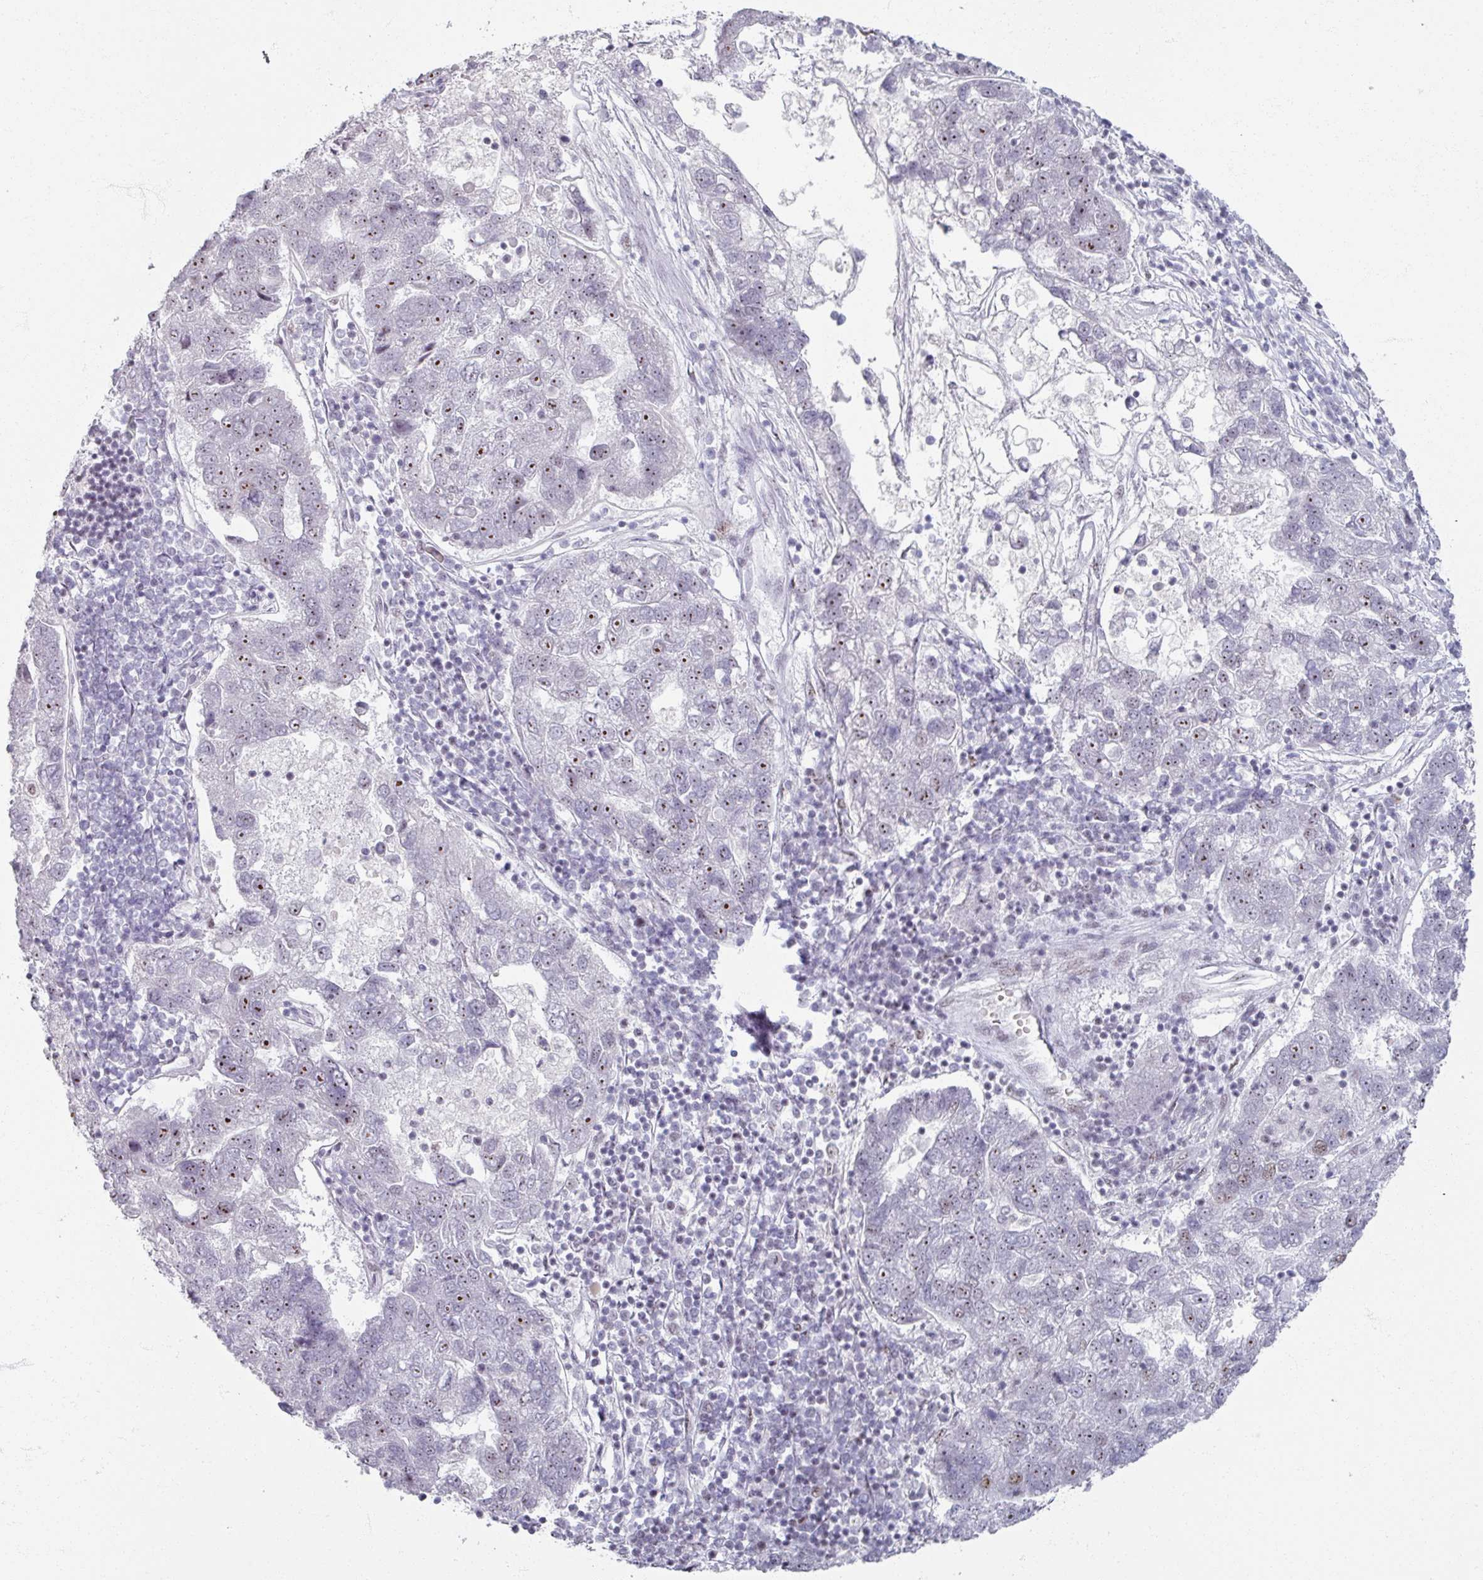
{"staining": {"intensity": "moderate", "quantity": "25%-75%", "location": "nuclear"}, "tissue": "pancreatic cancer", "cell_type": "Tumor cells", "image_type": "cancer", "snomed": [{"axis": "morphology", "description": "Adenocarcinoma, NOS"}, {"axis": "topography", "description": "Pancreas"}], "caption": "A high-resolution image shows IHC staining of adenocarcinoma (pancreatic), which shows moderate nuclear expression in approximately 25%-75% of tumor cells. Using DAB (3,3'-diaminobenzidine) (brown) and hematoxylin (blue) stains, captured at high magnification using brightfield microscopy.", "gene": "ADAR", "patient": {"sex": "female", "age": 61}}